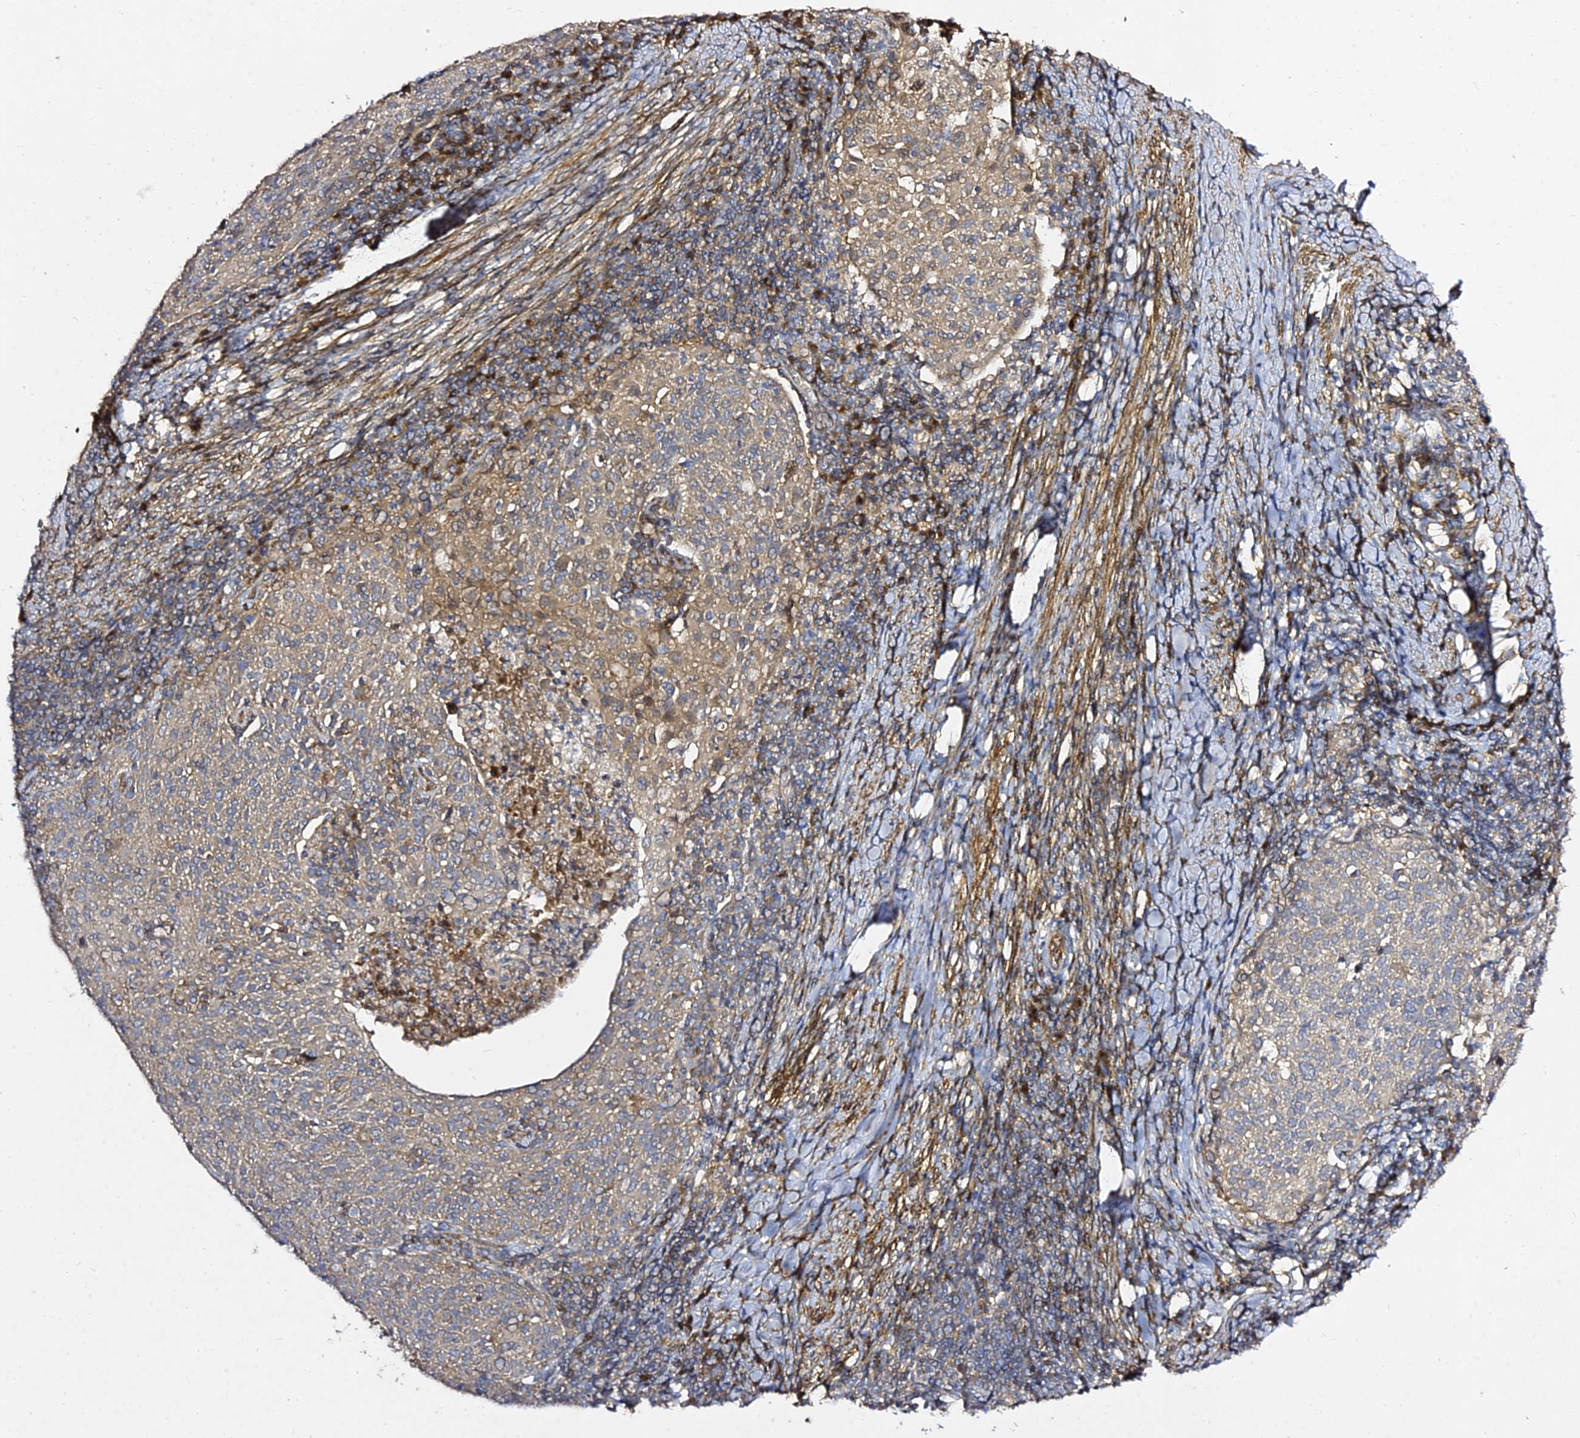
{"staining": {"intensity": "weak", "quantity": "25%-75%", "location": "cytoplasmic/membranous"}, "tissue": "cervical cancer", "cell_type": "Tumor cells", "image_type": "cancer", "snomed": [{"axis": "morphology", "description": "Squamous cell carcinoma, NOS"}, {"axis": "topography", "description": "Cervix"}], "caption": "This micrograph displays cervical cancer (squamous cell carcinoma) stained with IHC to label a protein in brown. The cytoplasmic/membranous of tumor cells show weak positivity for the protein. Nuclei are counter-stained blue.", "gene": "GRTP1", "patient": {"sex": "female", "age": 52}}